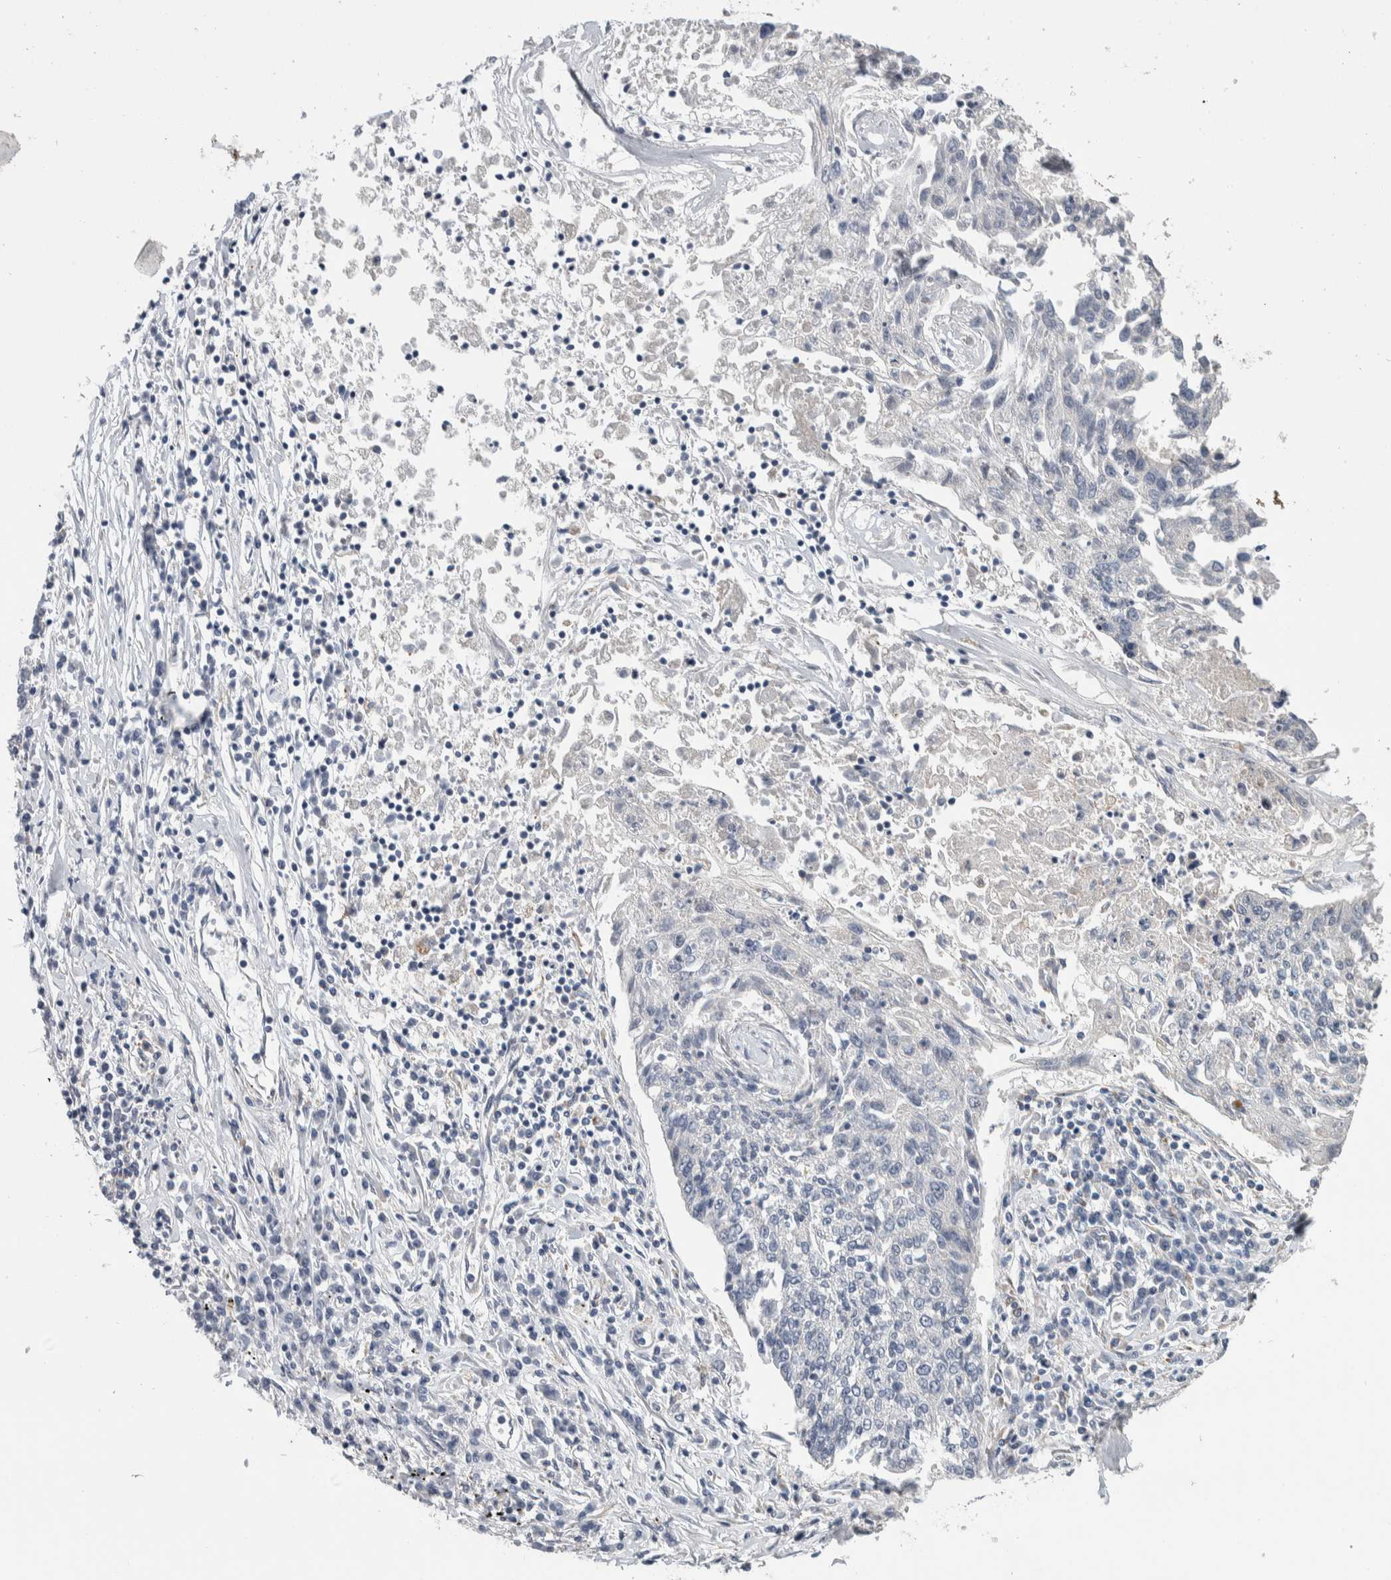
{"staining": {"intensity": "negative", "quantity": "none", "location": "none"}, "tissue": "lung cancer", "cell_type": "Tumor cells", "image_type": "cancer", "snomed": [{"axis": "morphology", "description": "Normal tissue, NOS"}, {"axis": "morphology", "description": "Squamous cell carcinoma, NOS"}, {"axis": "topography", "description": "Lymph node"}, {"axis": "topography", "description": "Cartilage tissue"}, {"axis": "topography", "description": "Bronchus"}, {"axis": "topography", "description": "Lung"}, {"axis": "topography", "description": "Peripheral nerve tissue"}], "caption": "Tumor cells are negative for brown protein staining in lung squamous cell carcinoma. (DAB (3,3'-diaminobenzidine) immunohistochemistry, high magnification).", "gene": "PRRG4", "patient": {"sex": "female", "age": 49}}